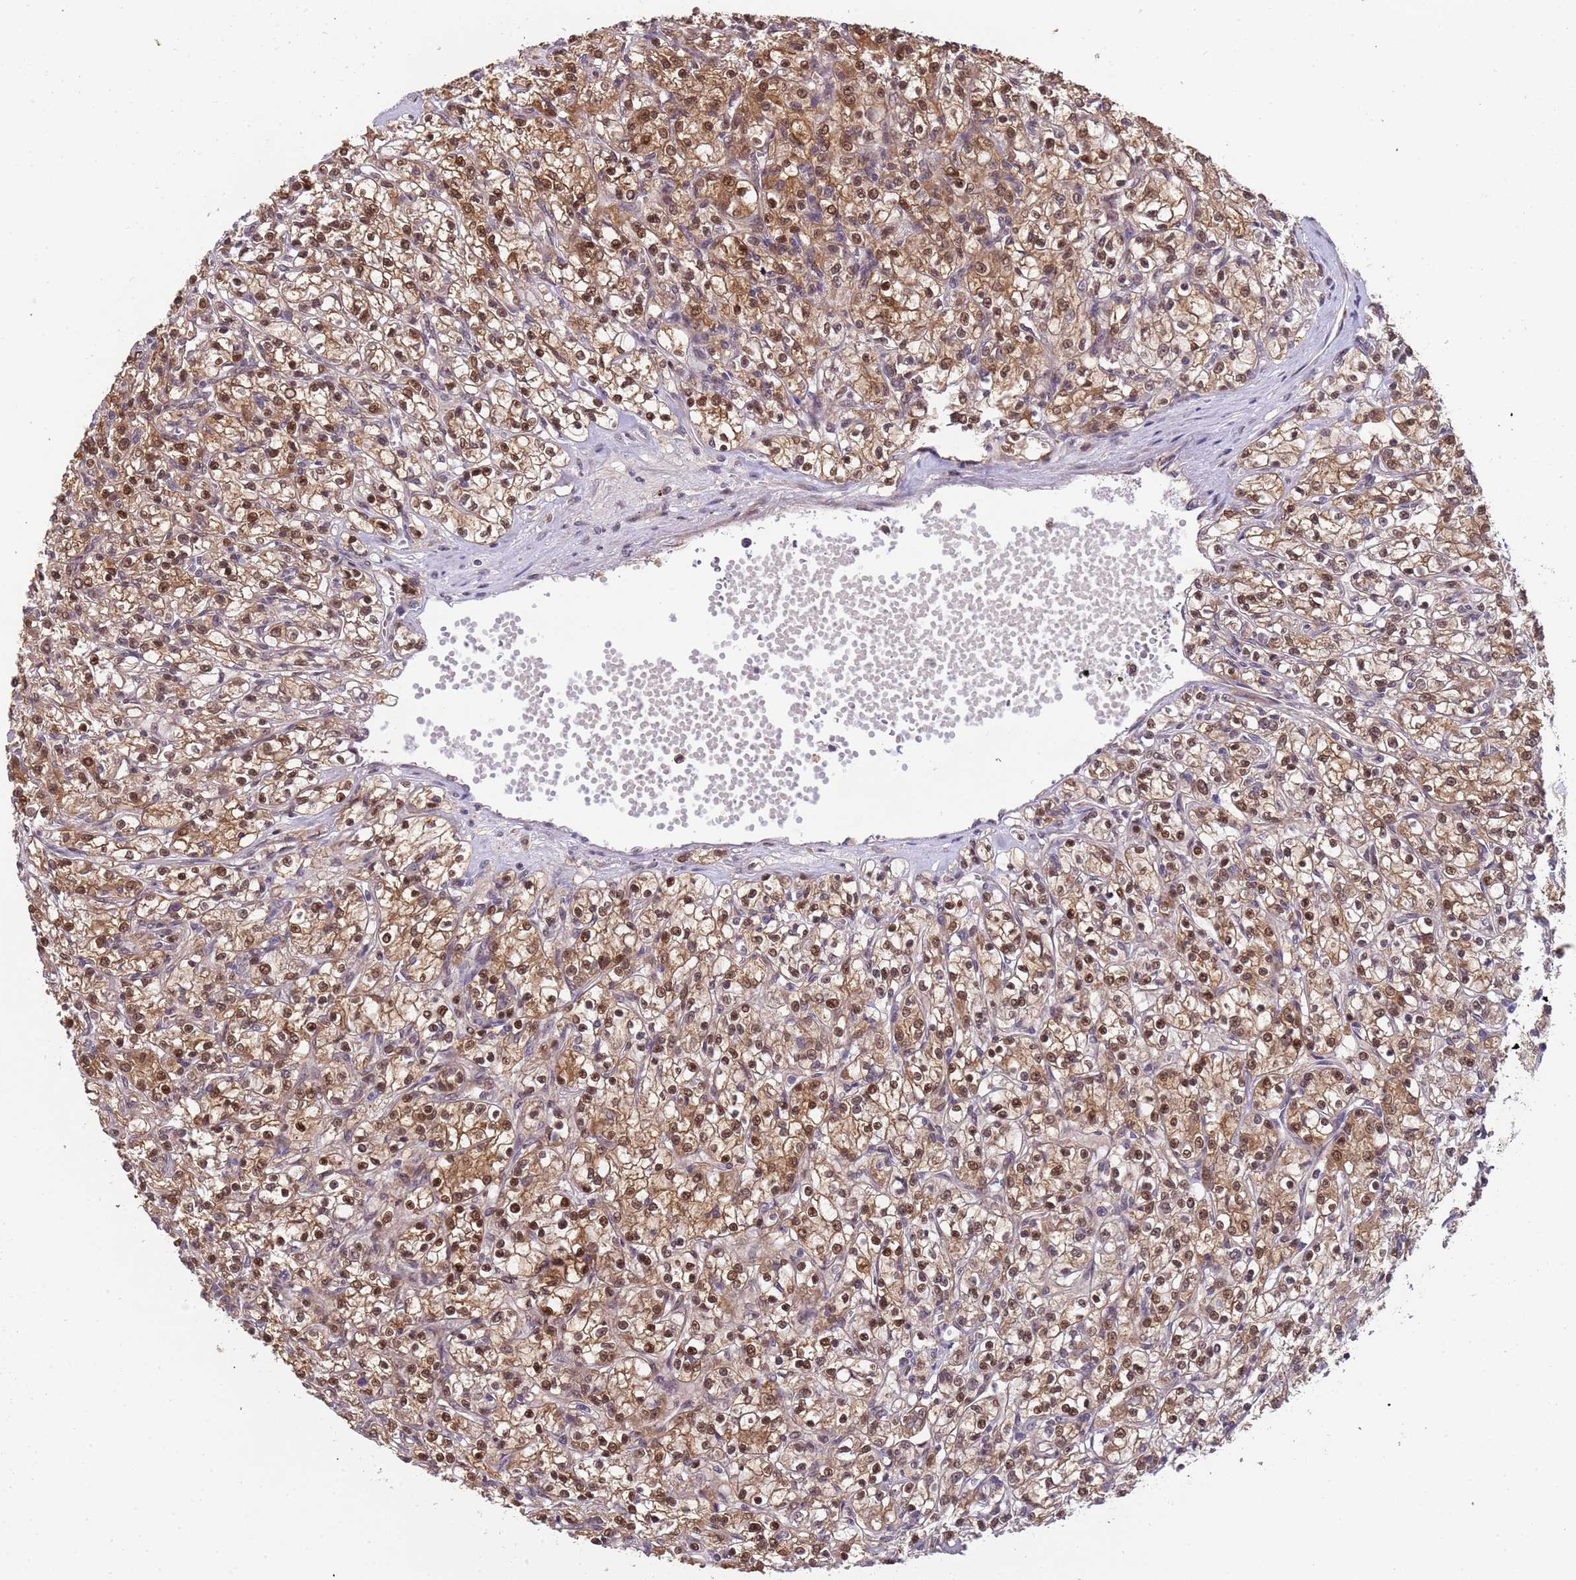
{"staining": {"intensity": "moderate", "quantity": ">75%", "location": "cytoplasmic/membranous,nuclear"}, "tissue": "renal cancer", "cell_type": "Tumor cells", "image_type": "cancer", "snomed": [{"axis": "morphology", "description": "Adenocarcinoma, NOS"}, {"axis": "topography", "description": "Kidney"}], "caption": "An immunohistochemistry micrograph of neoplastic tissue is shown. Protein staining in brown labels moderate cytoplasmic/membranous and nuclear positivity in renal adenocarcinoma within tumor cells.", "gene": "ZBTB5", "patient": {"sex": "female", "age": 59}}